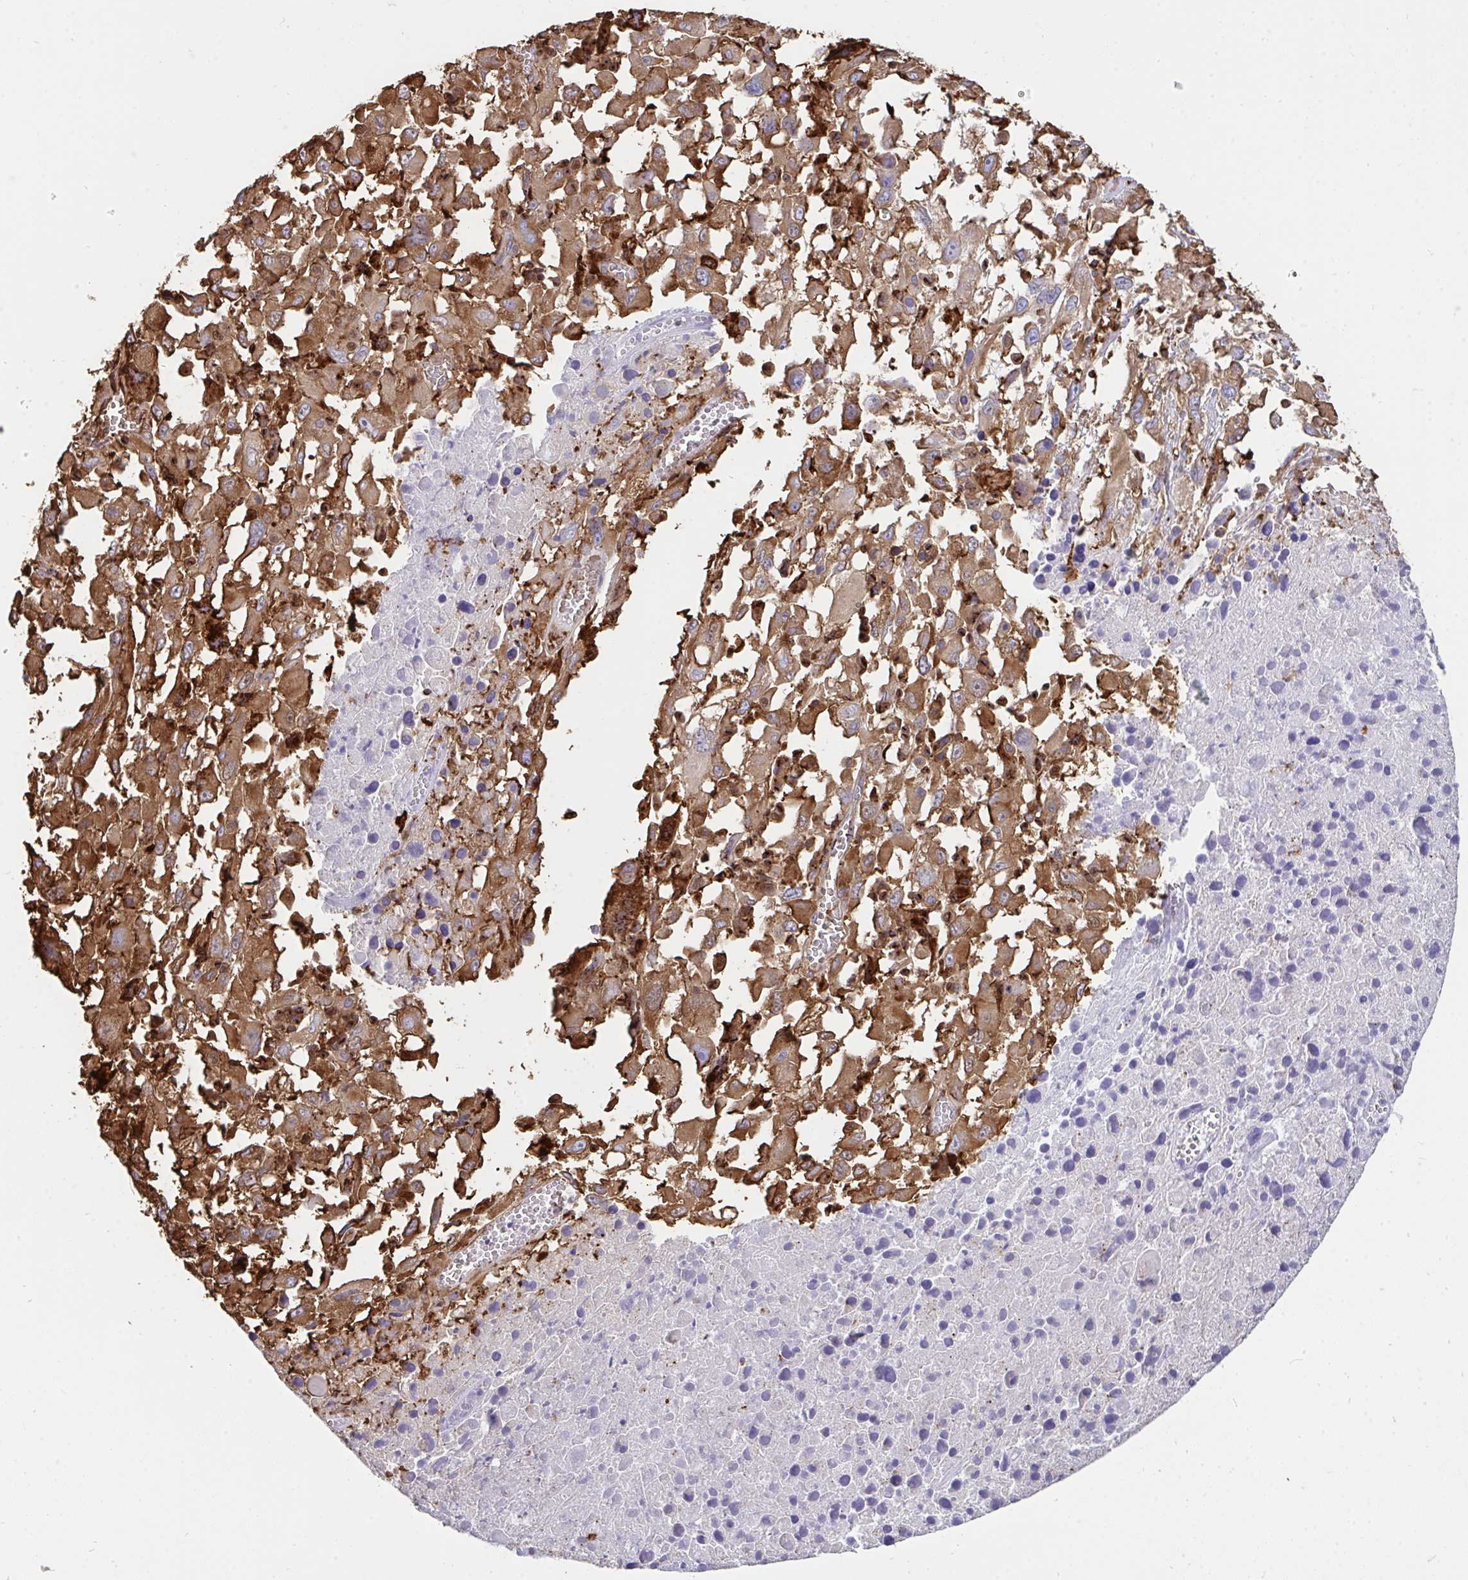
{"staining": {"intensity": "moderate", "quantity": ">75%", "location": "cytoplasmic/membranous"}, "tissue": "melanoma", "cell_type": "Tumor cells", "image_type": "cancer", "snomed": [{"axis": "morphology", "description": "Malignant melanoma, Metastatic site"}, {"axis": "topography", "description": "Soft tissue"}], "caption": "The immunohistochemical stain labels moderate cytoplasmic/membranous positivity in tumor cells of melanoma tissue.", "gene": "CFL1", "patient": {"sex": "male", "age": 50}}